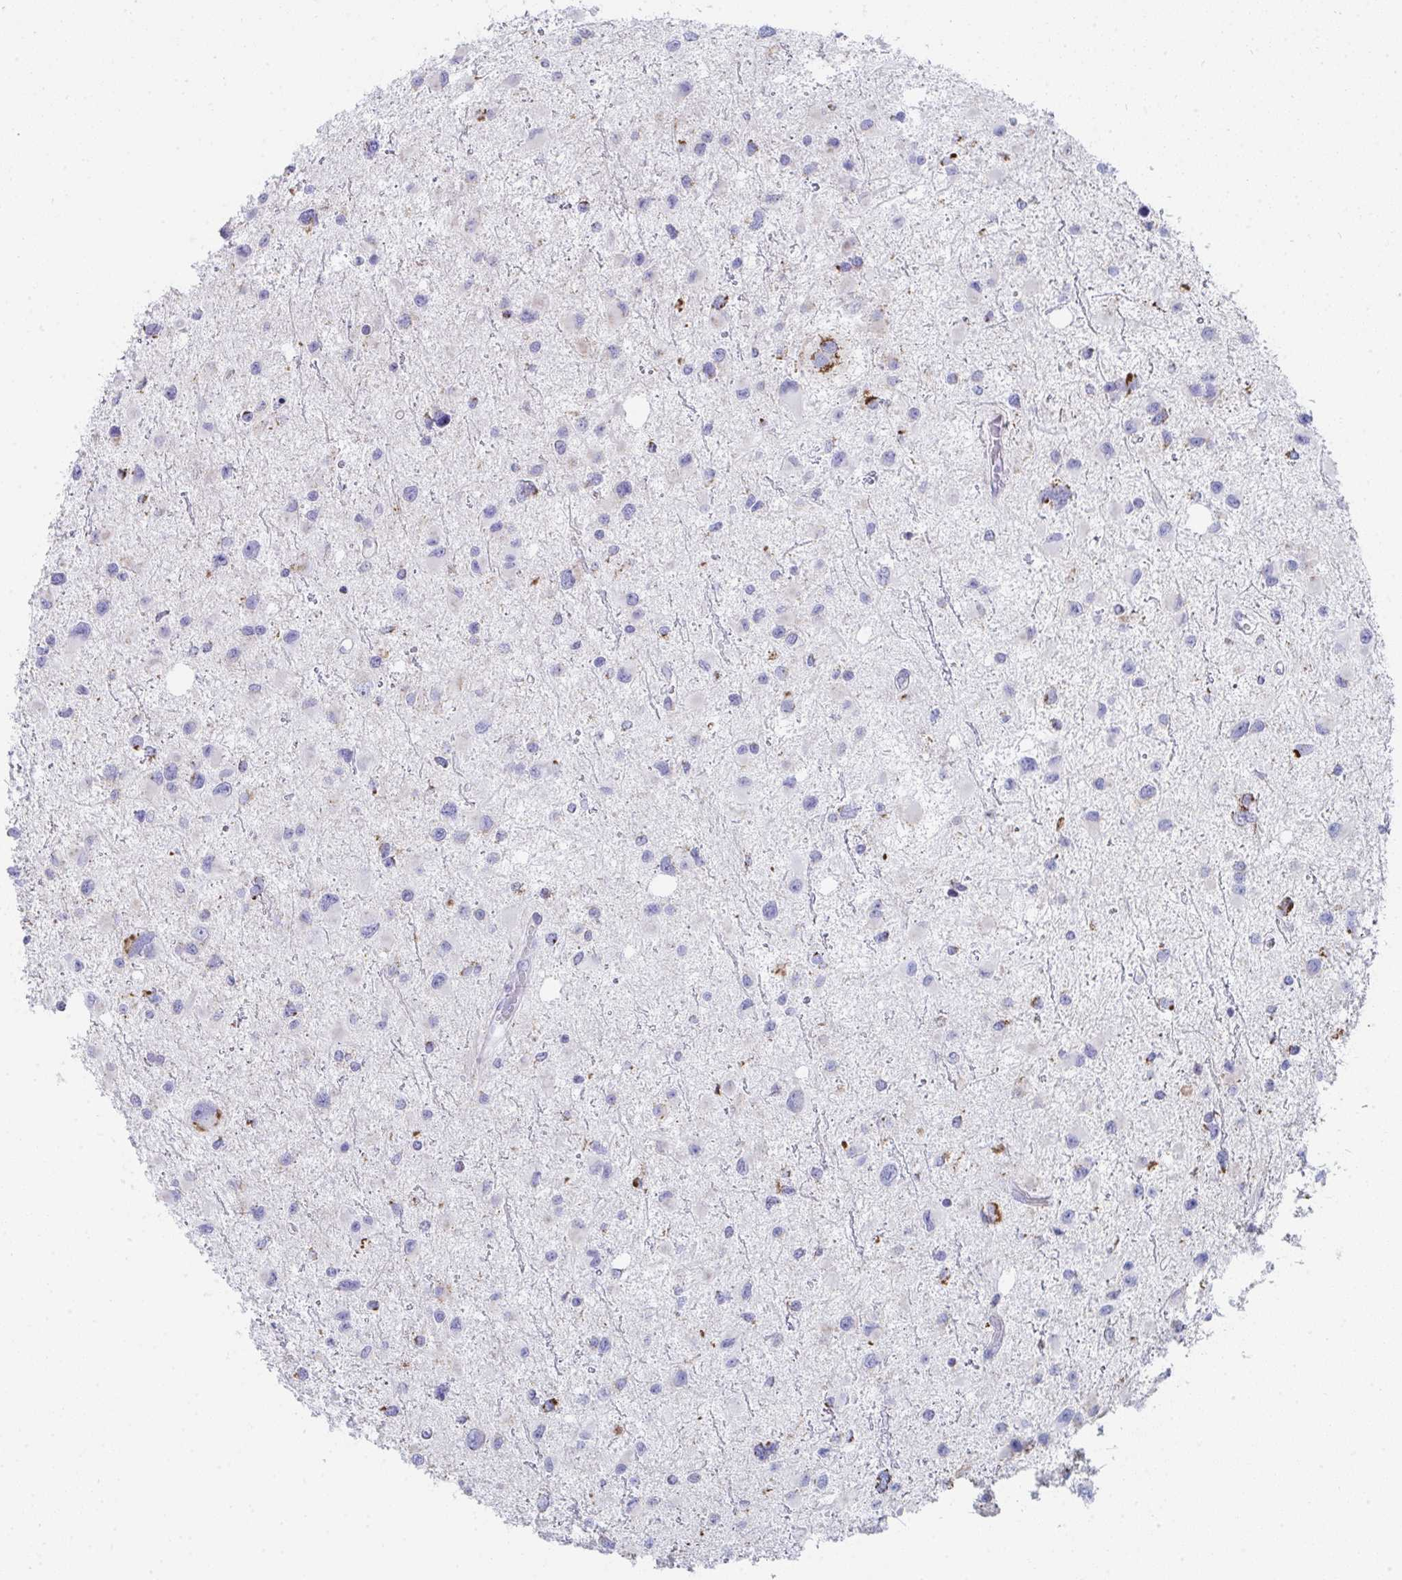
{"staining": {"intensity": "strong", "quantity": "<25%", "location": "cytoplasmic/membranous"}, "tissue": "glioma", "cell_type": "Tumor cells", "image_type": "cancer", "snomed": [{"axis": "morphology", "description": "Glioma, malignant, Low grade"}, {"axis": "topography", "description": "Brain"}], "caption": "Immunohistochemical staining of human low-grade glioma (malignant) displays strong cytoplasmic/membranous protein expression in approximately <25% of tumor cells.", "gene": "AIFM1", "patient": {"sex": "female", "age": 32}}